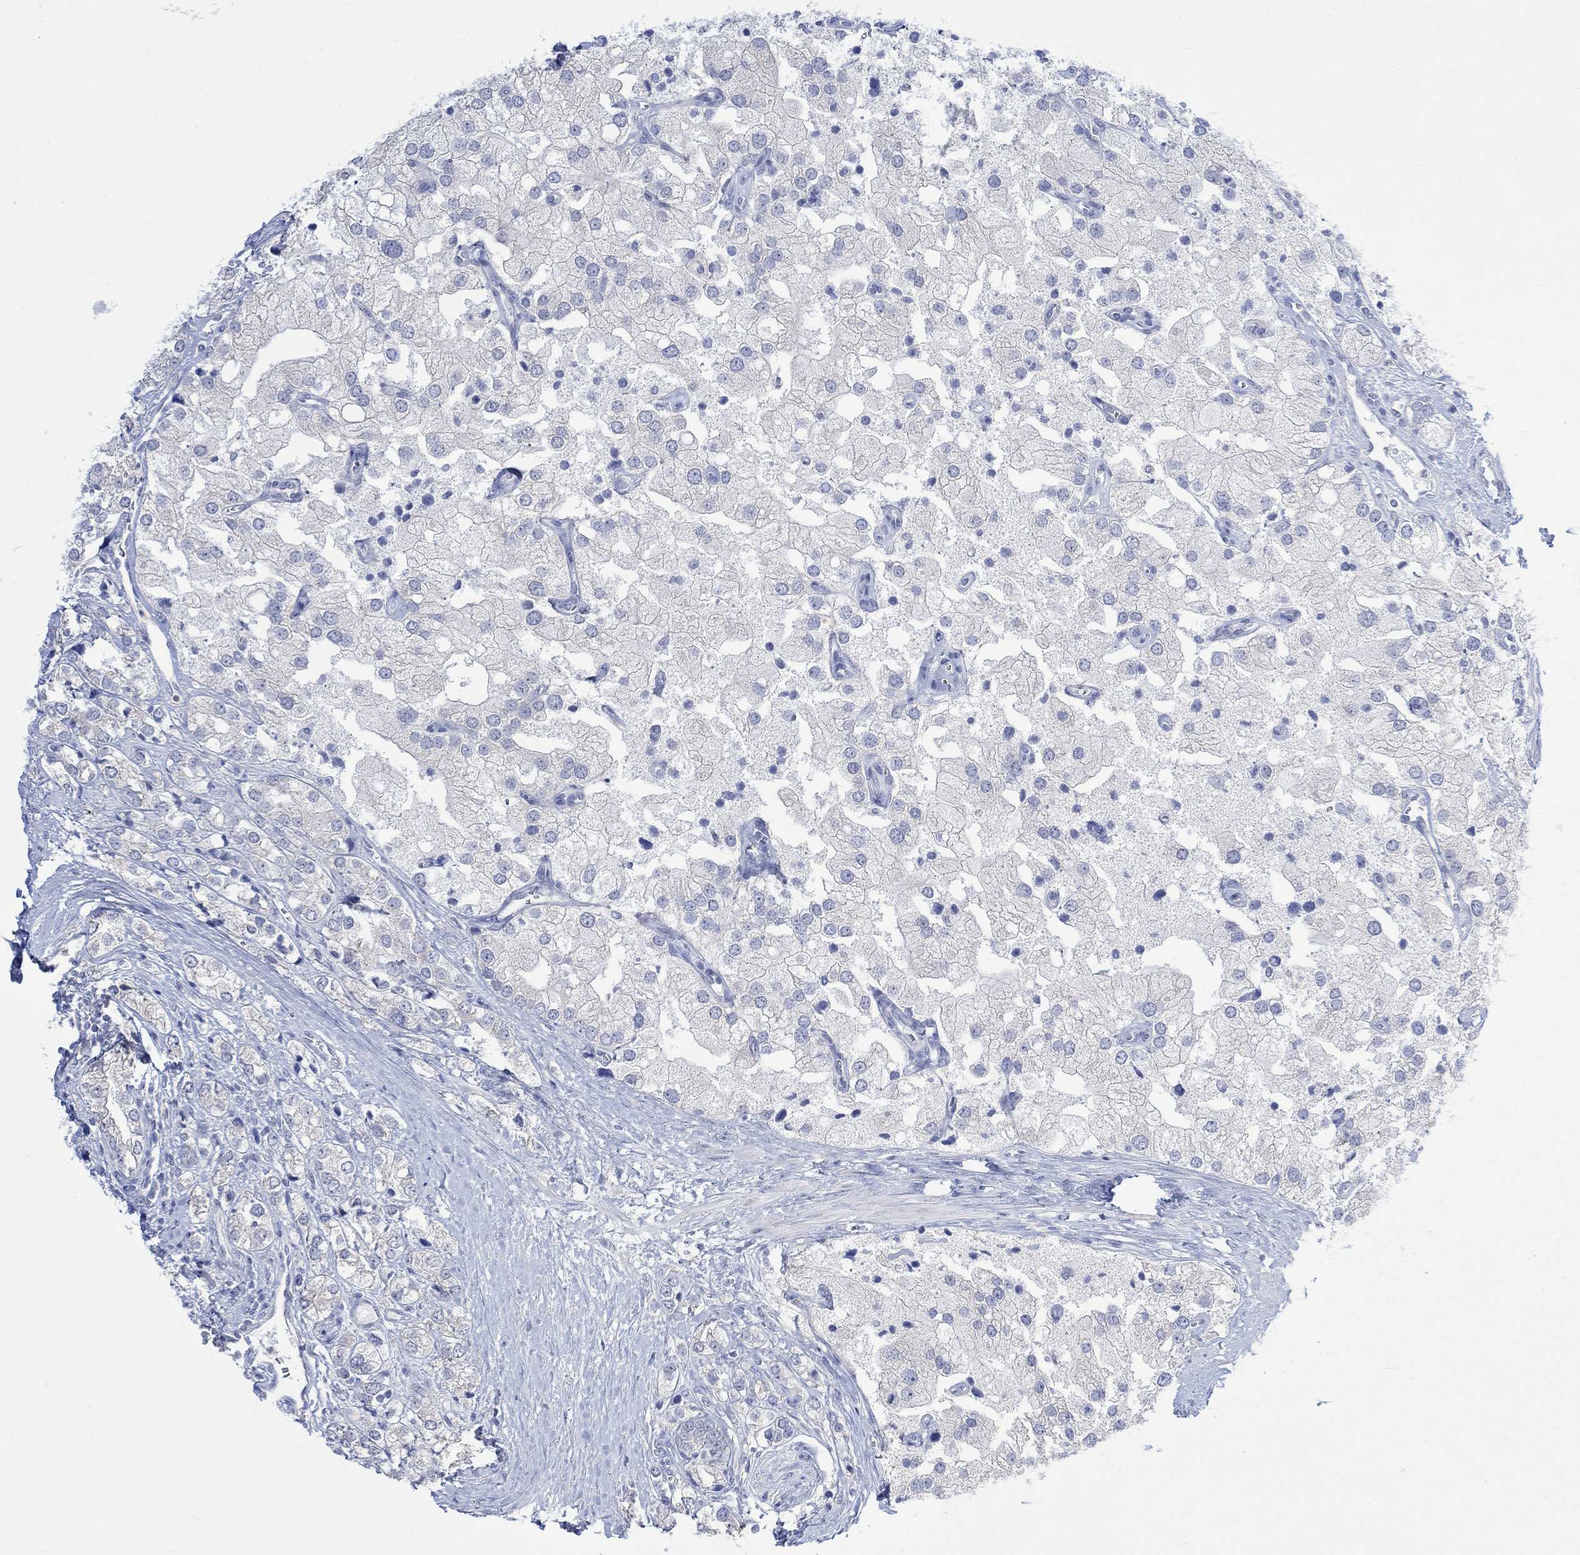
{"staining": {"intensity": "negative", "quantity": "none", "location": "none"}, "tissue": "prostate cancer", "cell_type": "Tumor cells", "image_type": "cancer", "snomed": [{"axis": "morphology", "description": "Adenocarcinoma, NOS"}, {"axis": "topography", "description": "Prostate and seminal vesicle, NOS"}, {"axis": "topography", "description": "Prostate"}], "caption": "Prostate cancer (adenocarcinoma) was stained to show a protein in brown. There is no significant expression in tumor cells.", "gene": "FBP2", "patient": {"sex": "male", "age": 79}}